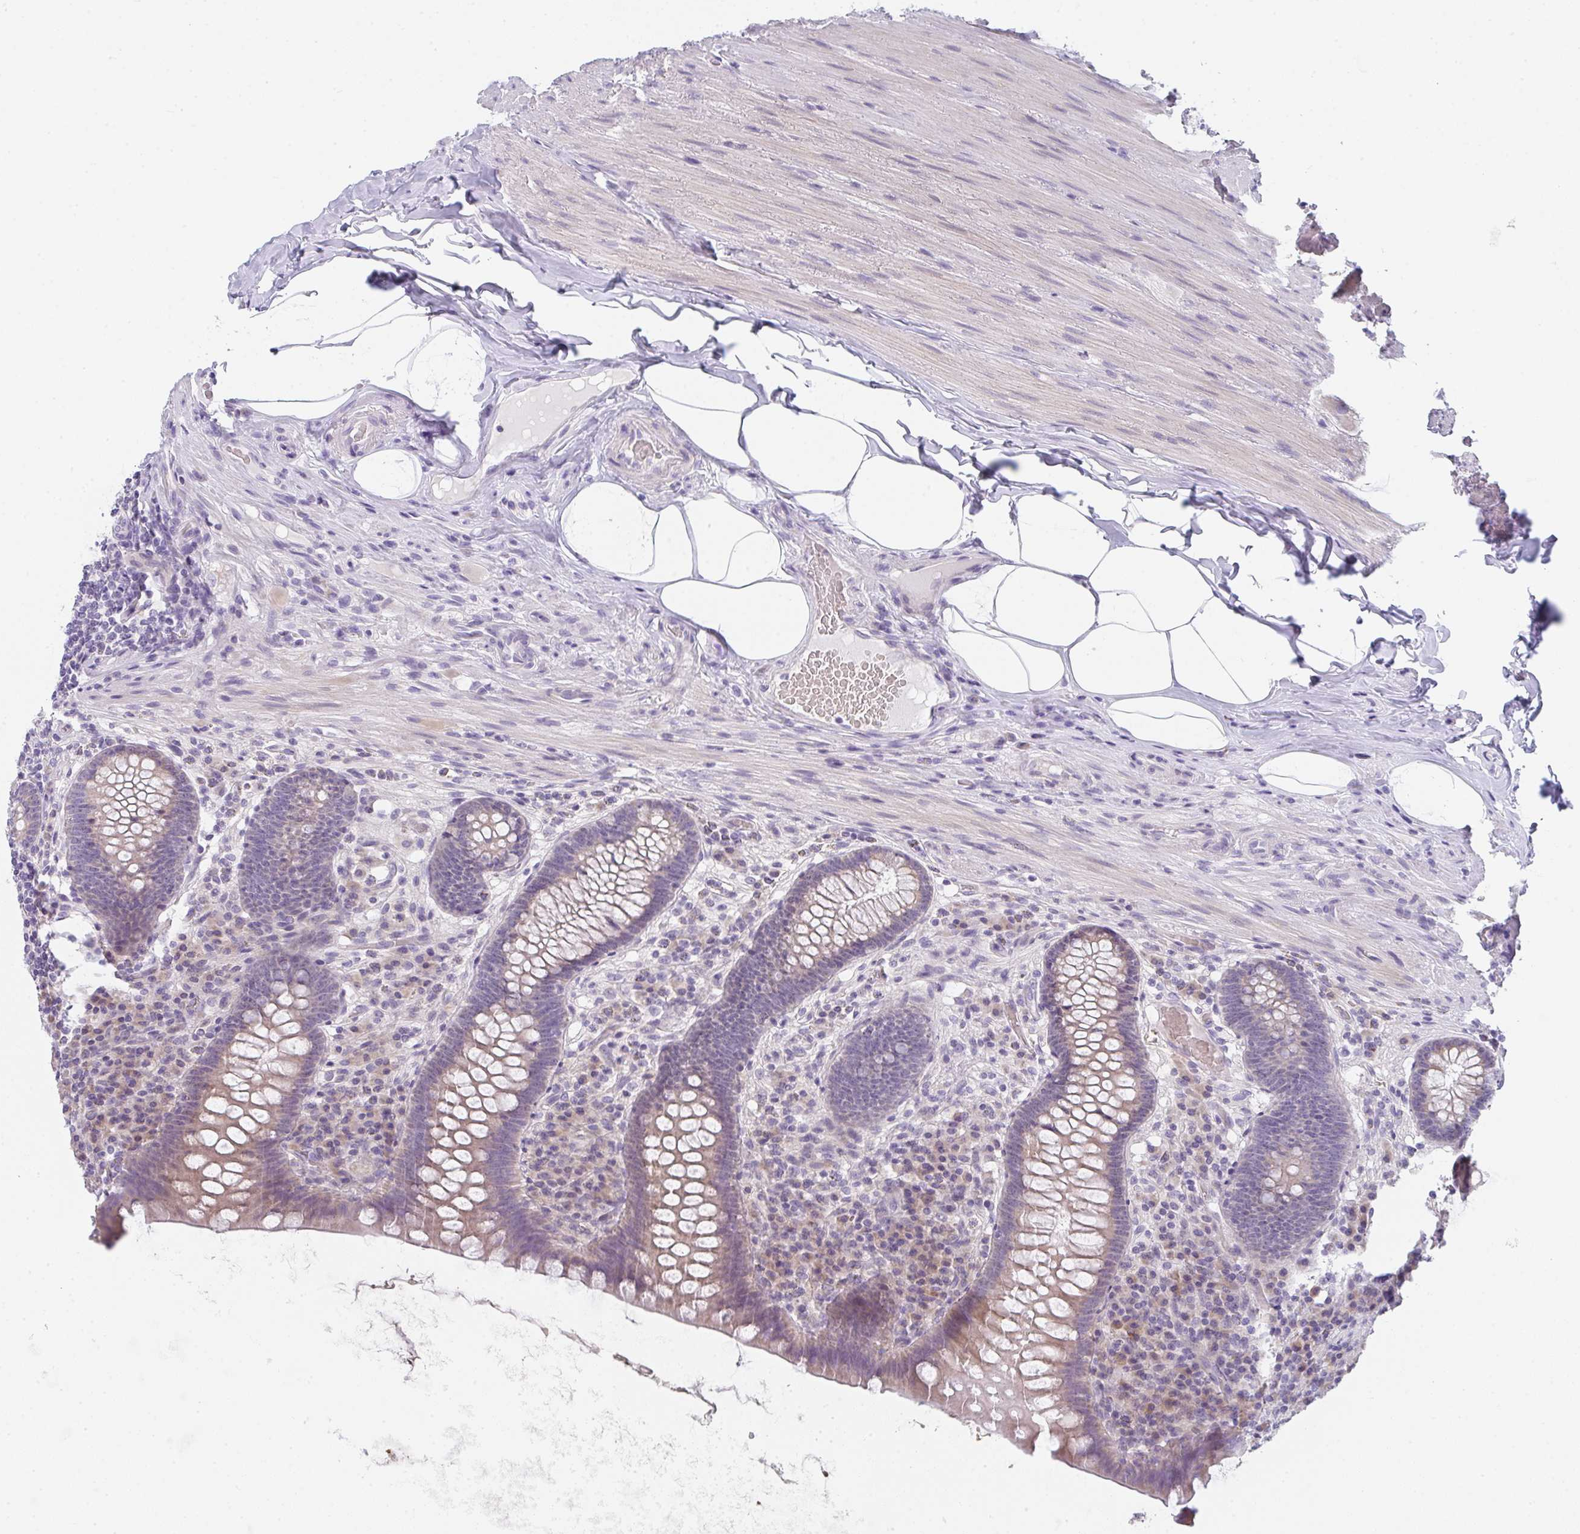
{"staining": {"intensity": "weak", "quantity": "25%-75%", "location": "cytoplasmic/membranous"}, "tissue": "appendix", "cell_type": "Glandular cells", "image_type": "normal", "snomed": [{"axis": "morphology", "description": "Normal tissue, NOS"}, {"axis": "topography", "description": "Appendix"}], "caption": "IHC (DAB) staining of normal human appendix demonstrates weak cytoplasmic/membranous protein staining in about 25%-75% of glandular cells.", "gene": "CACNA1S", "patient": {"sex": "male", "age": 71}}